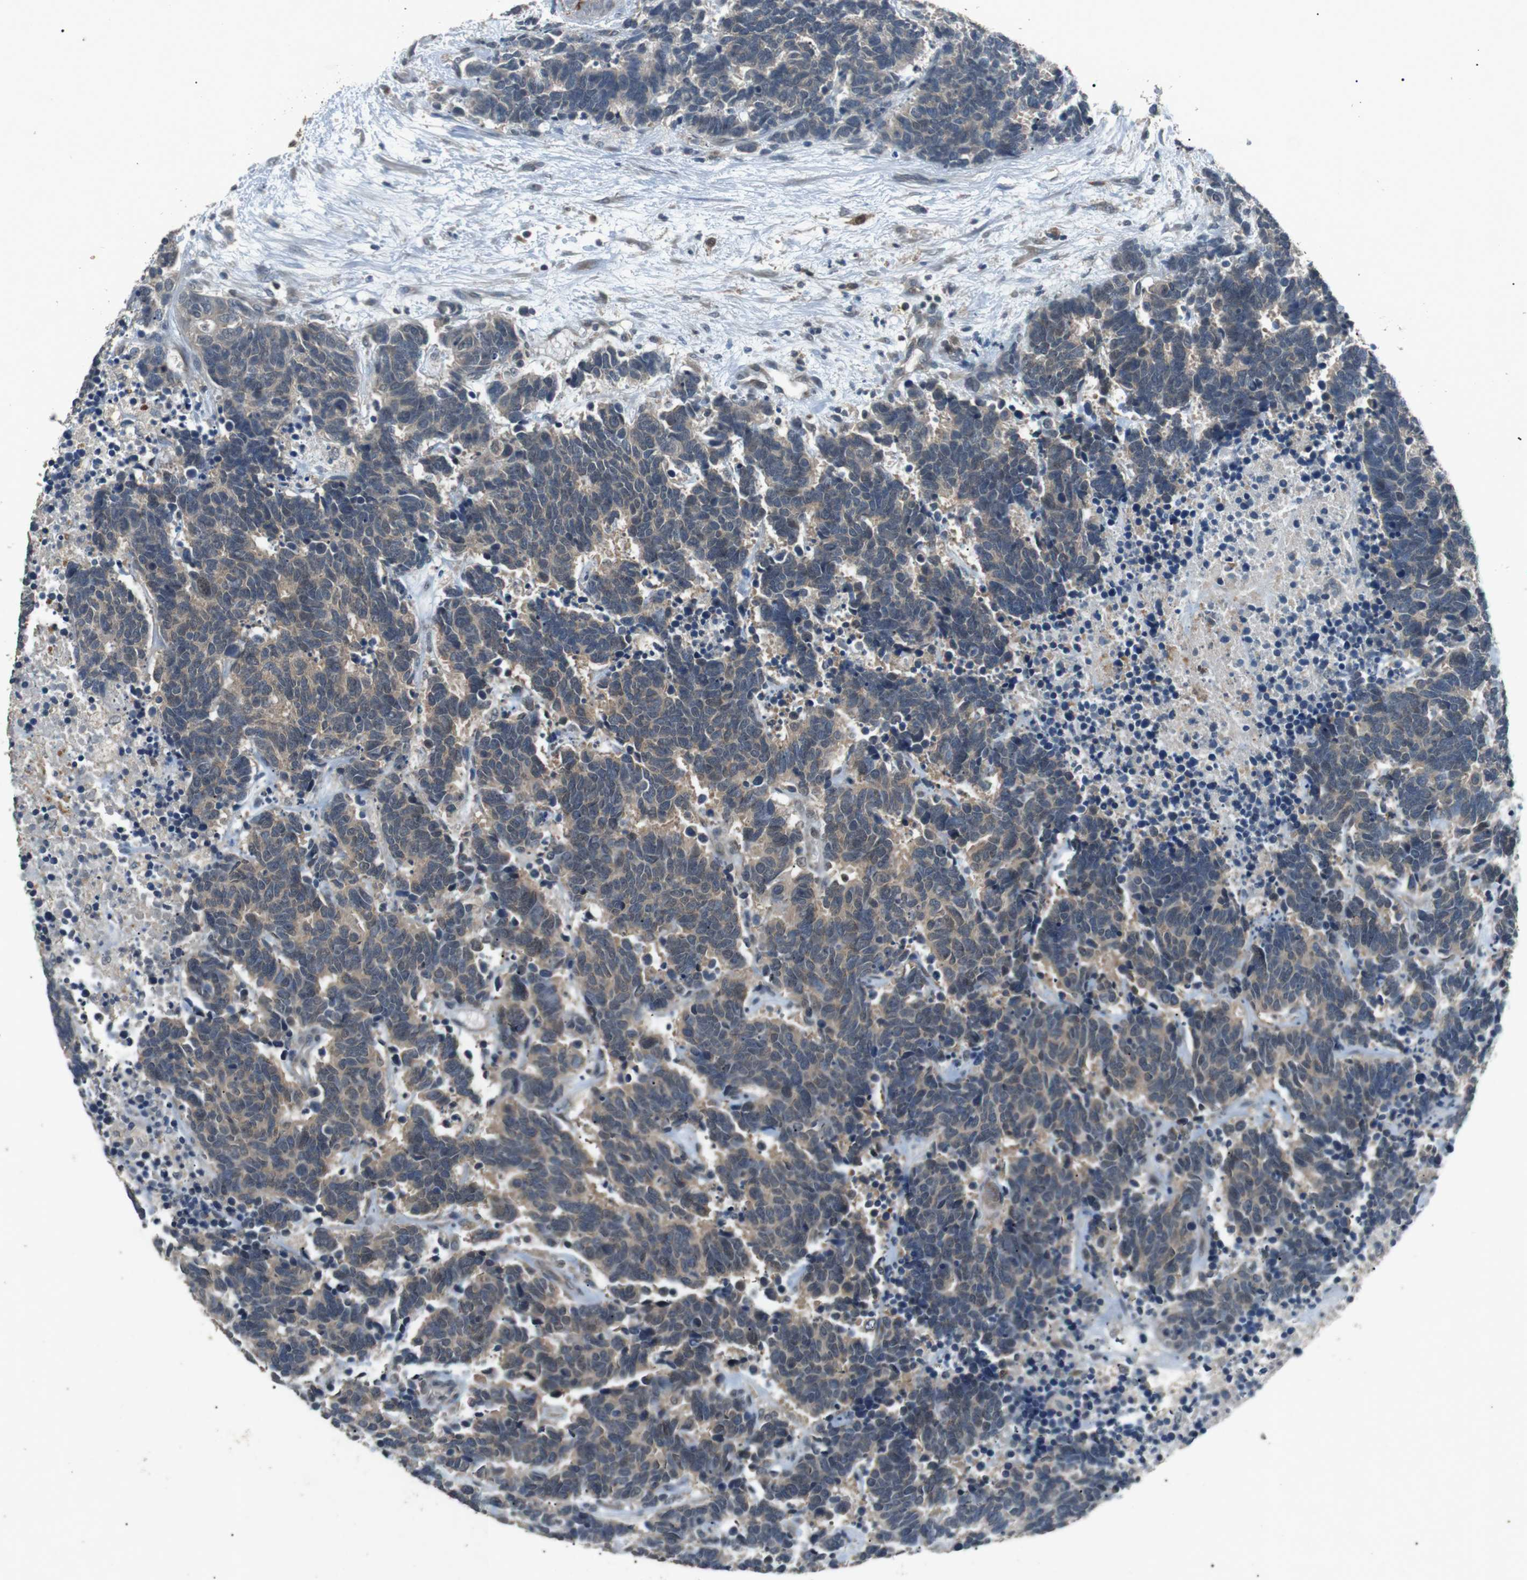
{"staining": {"intensity": "weak", "quantity": ">75%", "location": "cytoplasmic/membranous"}, "tissue": "carcinoid", "cell_type": "Tumor cells", "image_type": "cancer", "snomed": [{"axis": "morphology", "description": "Carcinoma, NOS"}, {"axis": "morphology", "description": "Carcinoid, malignant, NOS"}, {"axis": "topography", "description": "Urinary bladder"}], "caption": "This is a micrograph of IHC staining of carcinoid, which shows weak expression in the cytoplasmic/membranous of tumor cells.", "gene": "NEK7", "patient": {"sex": "male", "age": 57}}